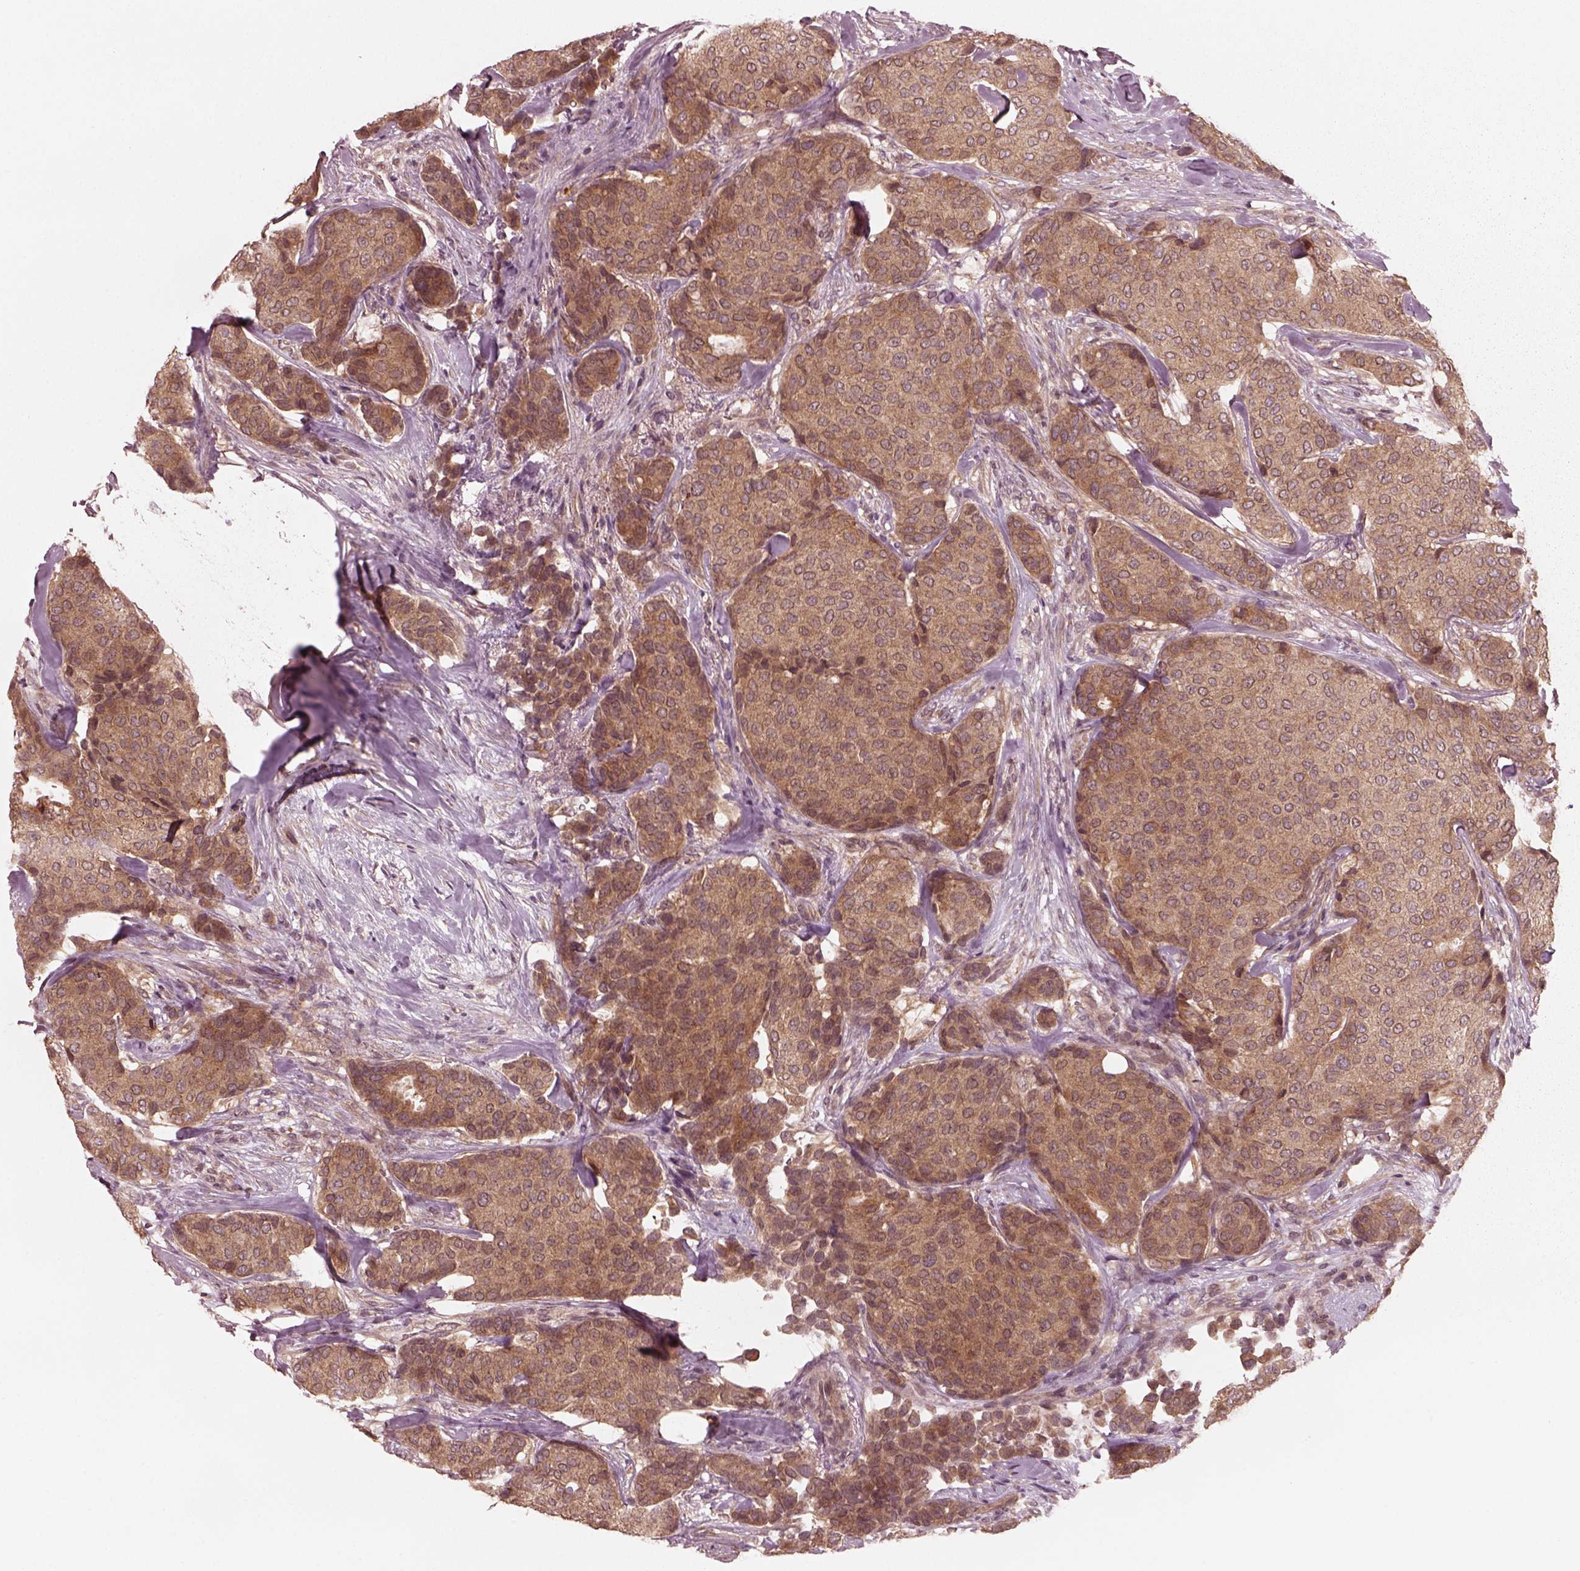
{"staining": {"intensity": "moderate", "quantity": ">75%", "location": "cytoplasmic/membranous"}, "tissue": "breast cancer", "cell_type": "Tumor cells", "image_type": "cancer", "snomed": [{"axis": "morphology", "description": "Duct carcinoma"}, {"axis": "topography", "description": "Breast"}], "caption": "Human breast infiltrating ductal carcinoma stained for a protein (brown) shows moderate cytoplasmic/membranous positive positivity in approximately >75% of tumor cells.", "gene": "FAF2", "patient": {"sex": "female", "age": 75}}